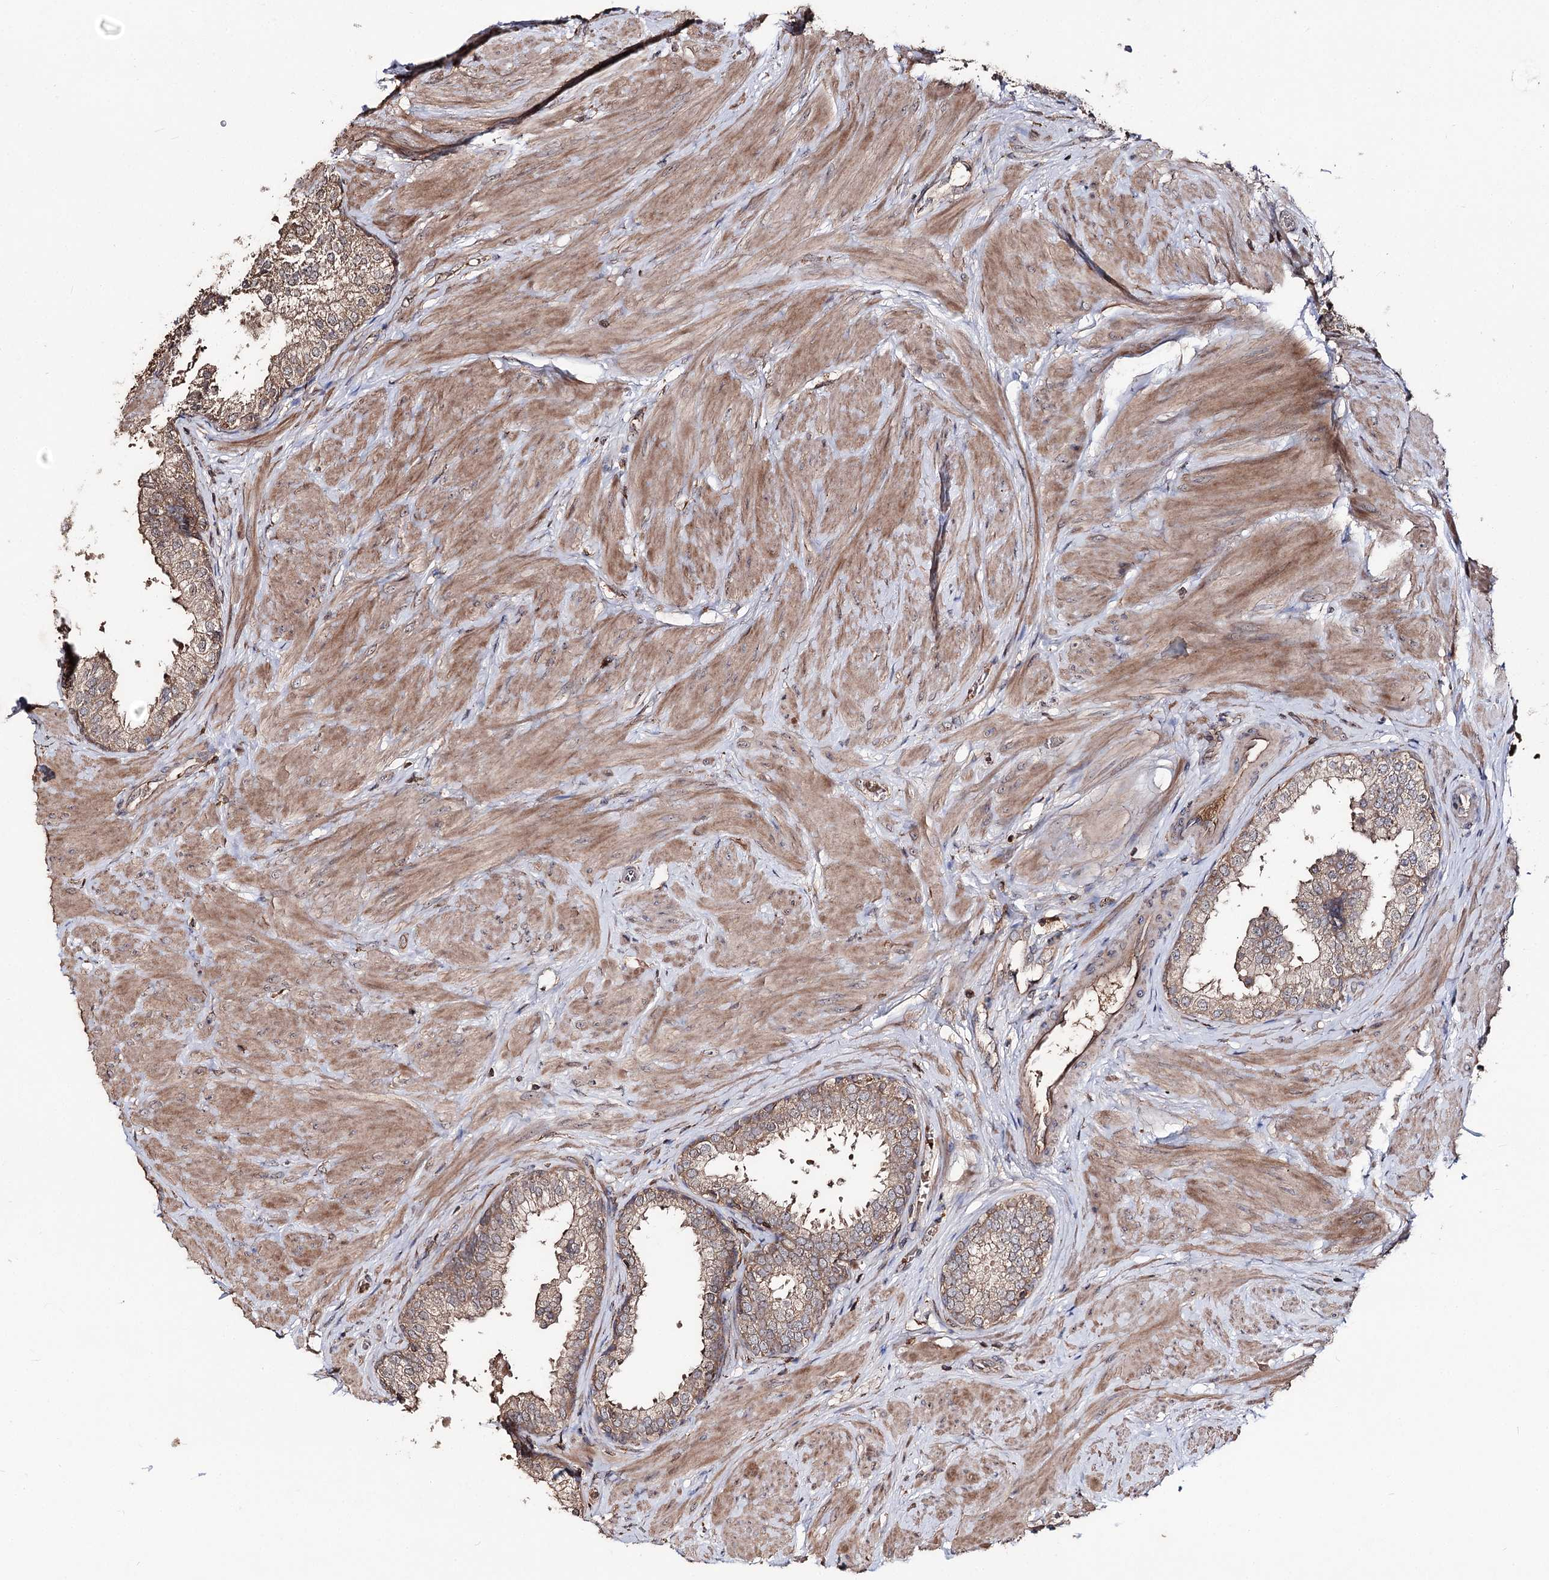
{"staining": {"intensity": "moderate", "quantity": "25%-75%", "location": "cytoplasmic/membranous"}, "tissue": "prostate", "cell_type": "Glandular cells", "image_type": "normal", "snomed": [{"axis": "morphology", "description": "Normal tissue, NOS"}, {"axis": "topography", "description": "Prostate"}], "caption": "A brown stain highlights moderate cytoplasmic/membranous staining of a protein in glandular cells of unremarkable prostate.", "gene": "FAM53B", "patient": {"sex": "male", "age": 48}}